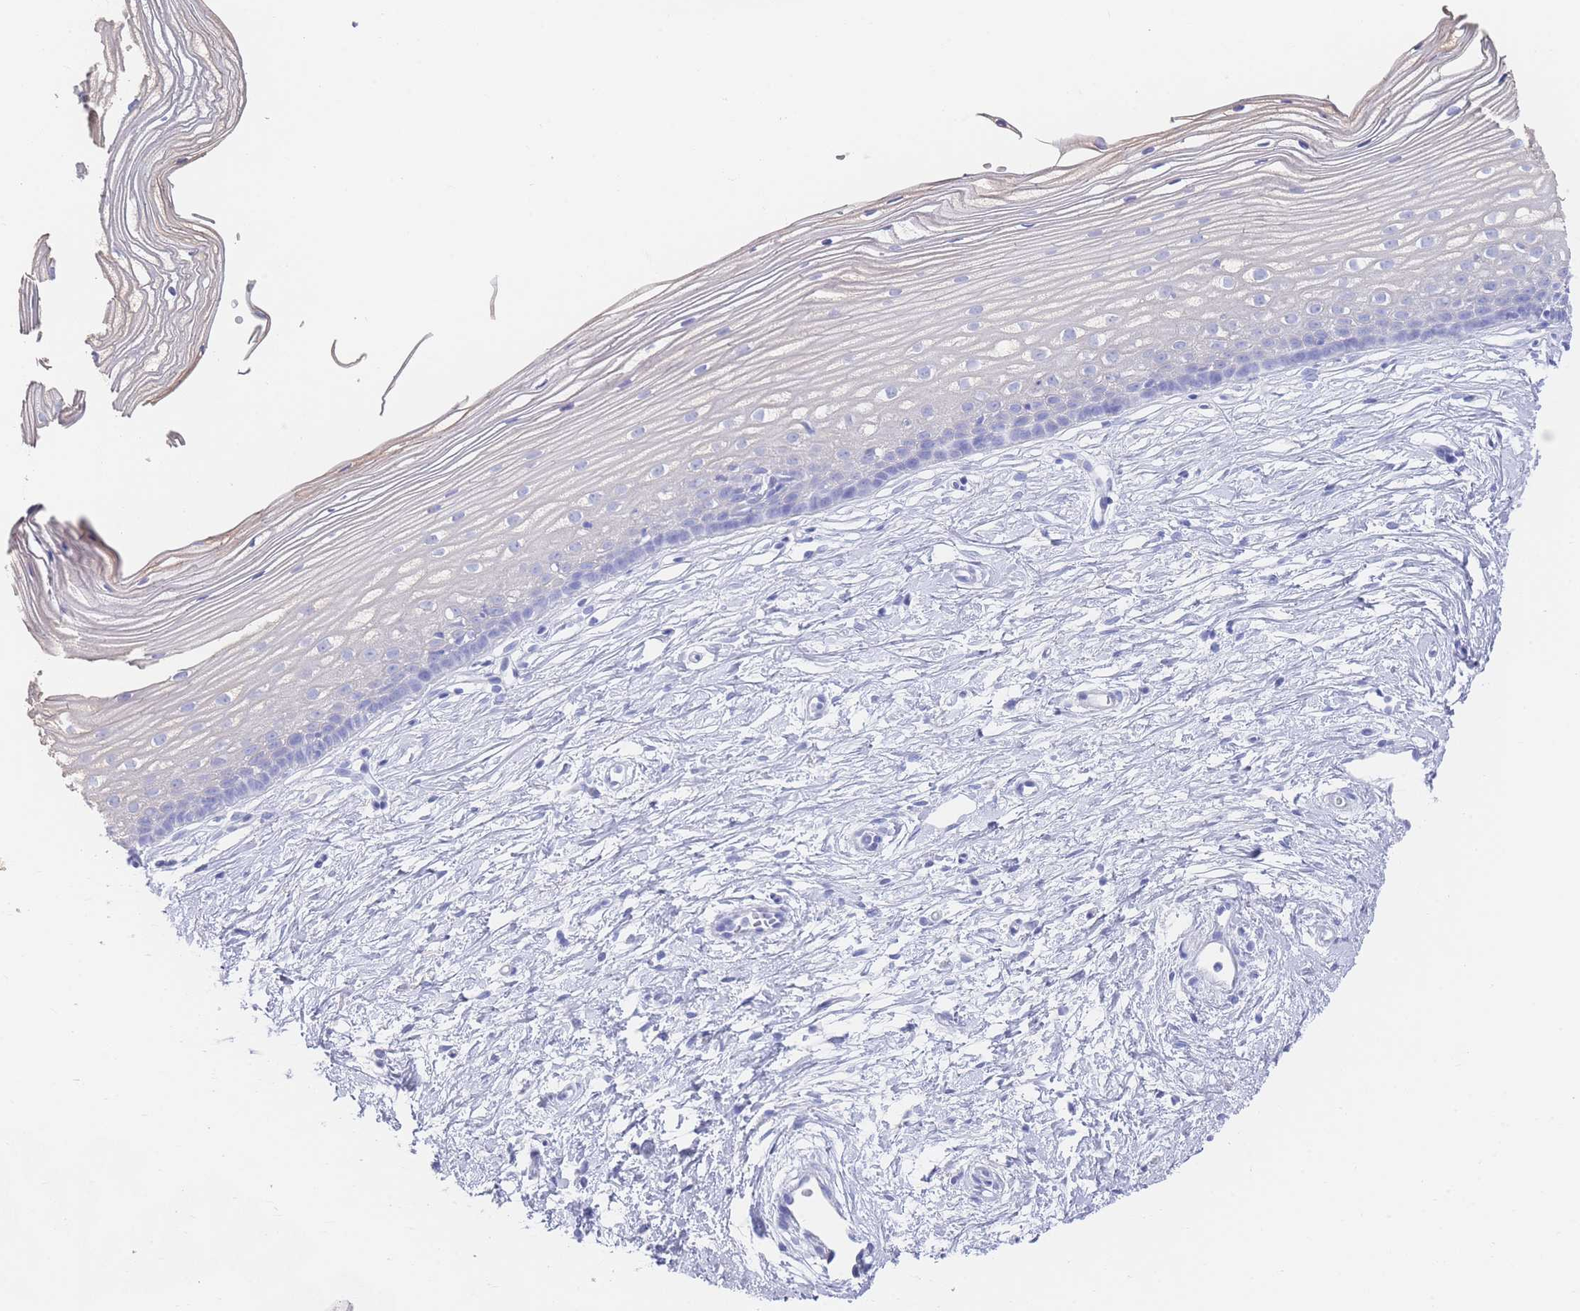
{"staining": {"intensity": "negative", "quantity": "none", "location": "none"}, "tissue": "cervix", "cell_type": "Glandular cells", "image_type": "normal", "snomed": [{"axis": "morphology", "description": "Normal tissue, NOS"}, {"axis": "topography", "description": "Cervix"}], "caption": "This micrograph is of normal cervix stained with immunohistochemistry to label a protein in brown with the nuclei are counter-stained blue. There is no expression in glandular cells.", "gene": "LRRC37A2", "patient": {"sex": "female", "age": 40}}